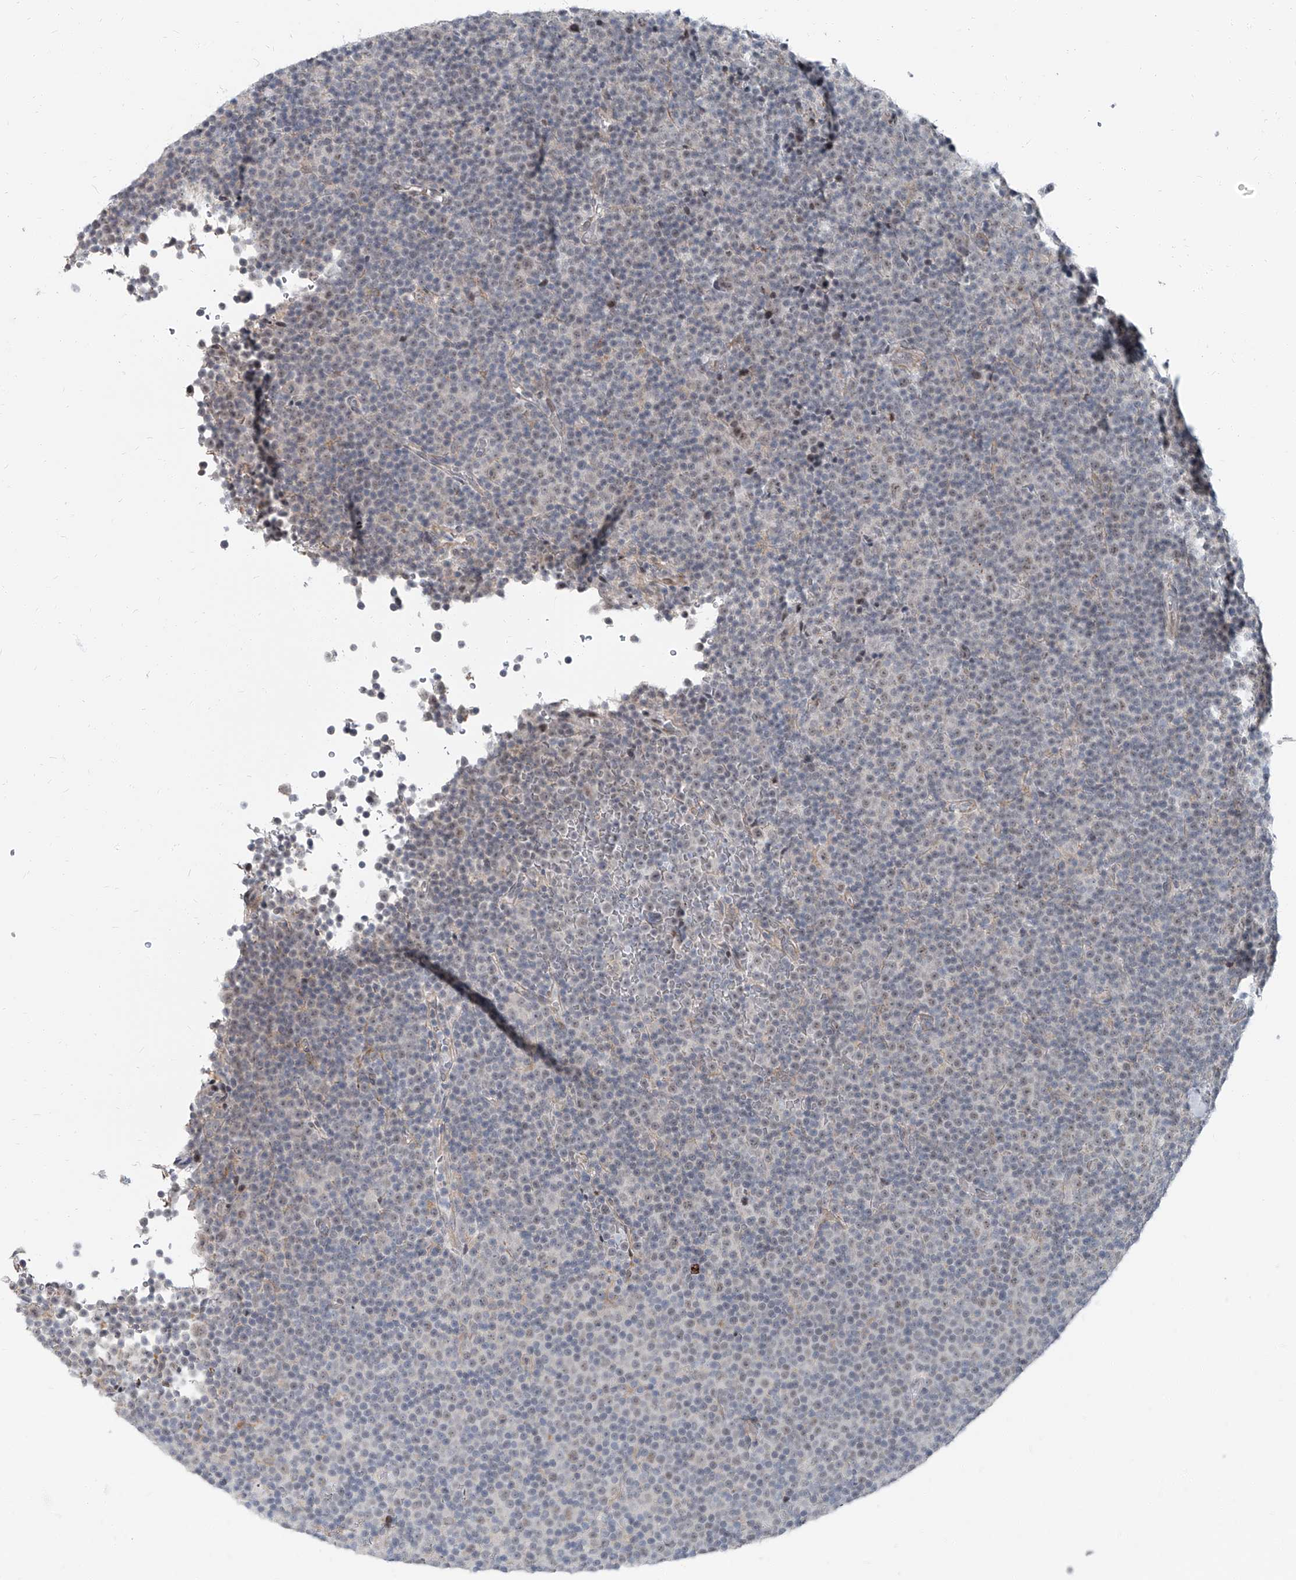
{"staining": {"intensity": "weak", "quantity": "25%-75%", "location": "nuclear"}, "tissue": "lymphoma", "cell_type": "Tumor cells", "image_type": "cancer", "snomed": [{"axis": "morphology", "description": "Malignant lymphoma, non-Hodgkin's type, Low grade"}, {"axis": "topography", "description": "Lymph node"}], "caption": "Immunohistochemistry image of neoplastic tissue: human lymphoma stained using immunohistochemistry (IHC) demonstrates low levels of weak protein expression localized specifically in the nuclear of tumor cells, appearing as a nuclear brown color.", "gene": "TXLNB", "patient": {"sex": "female", "age": 67}}